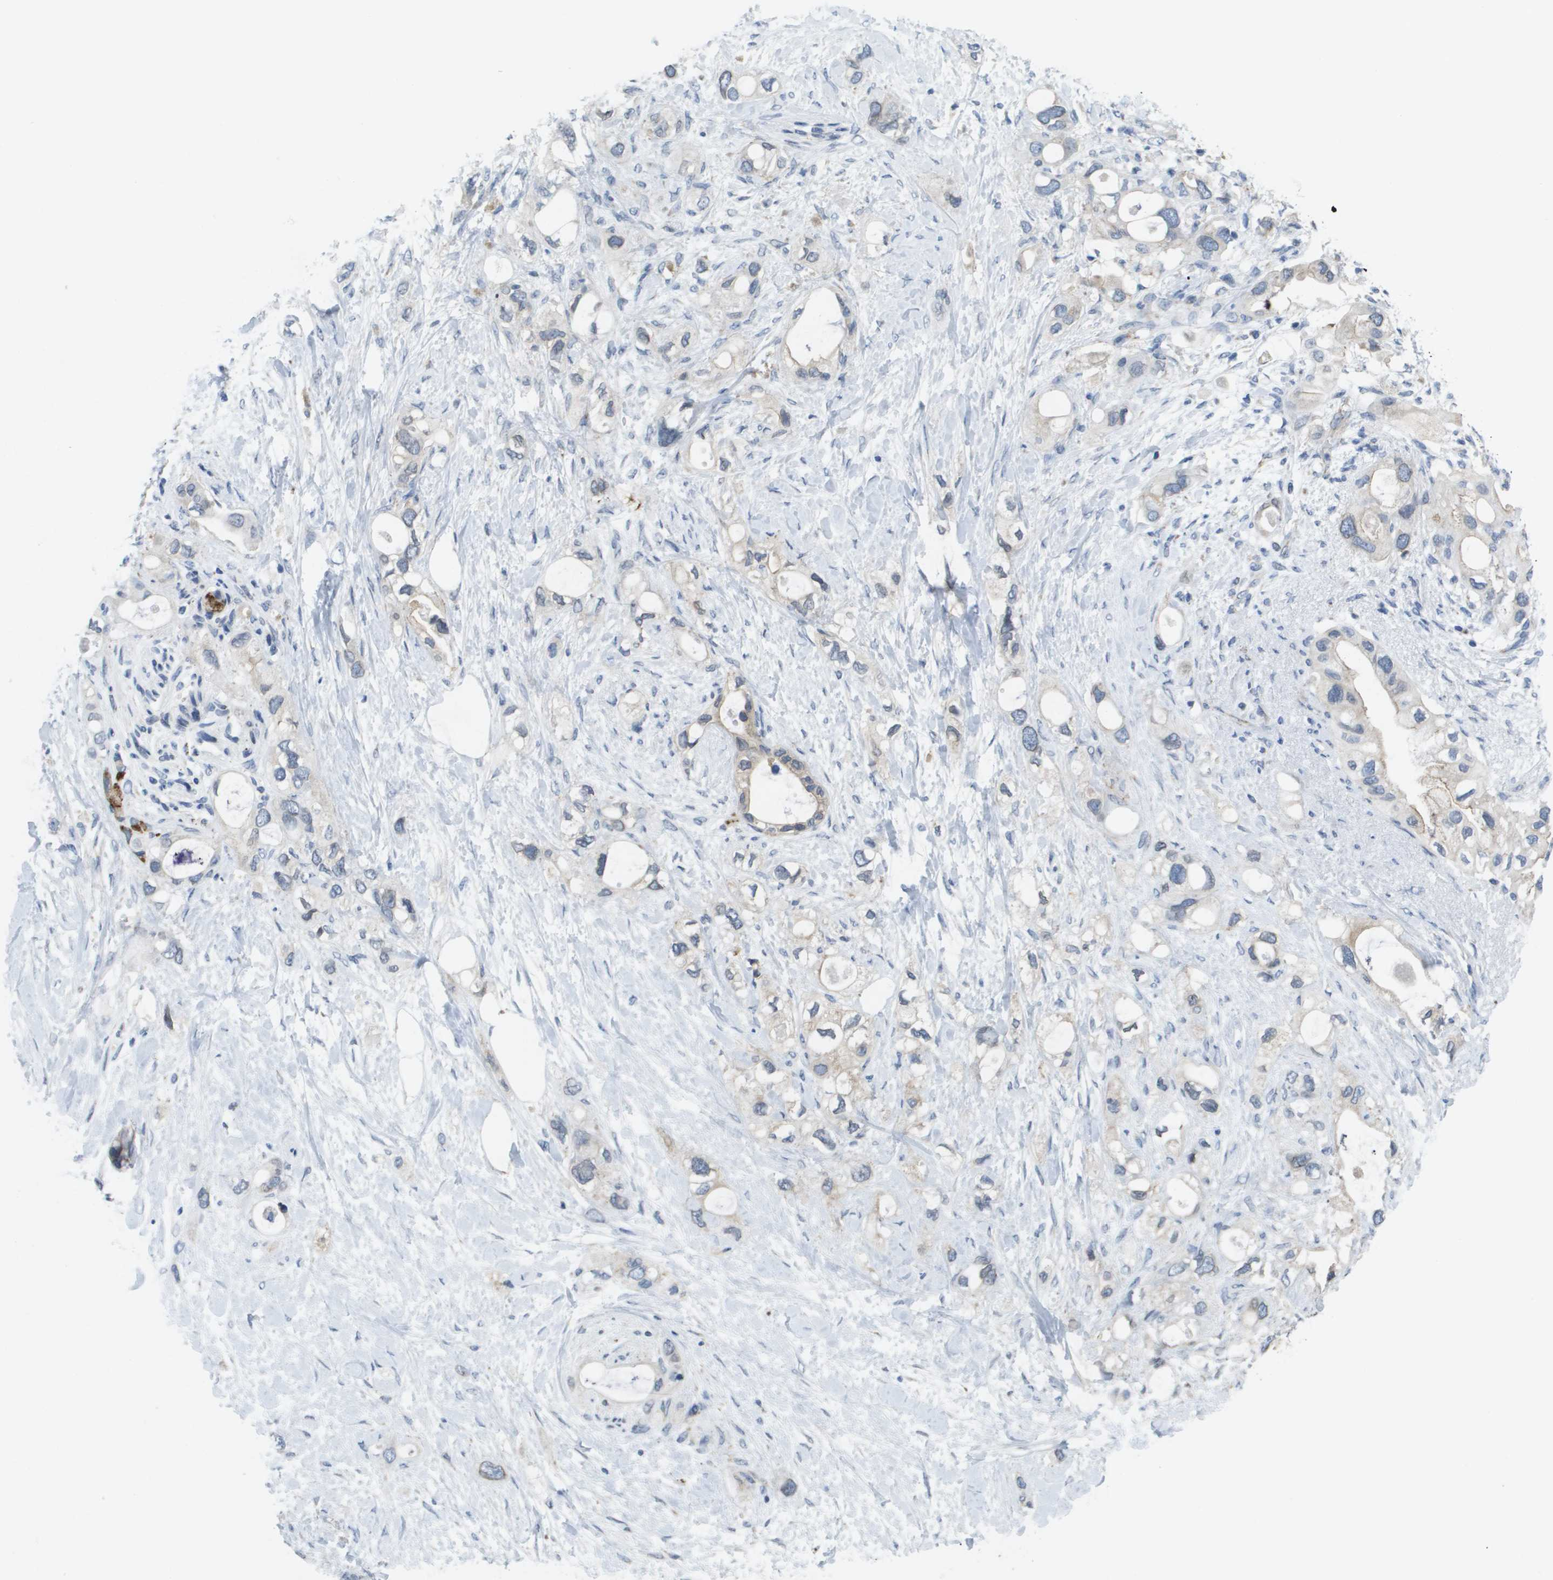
{"staining": {"intensity": "moderate", "quantity": "<25%", "location": "cytoplasmic/membranous"}, "tissue": "pancreatic cancer", "cell_type": "Tumor cells", "image_type": "cancer", "snomed": [{"axis": "morphology", "description": "Adenocarcinoma, NOS"}, {"axis": "topography", "description": "Pancreas"}], "caption": "Pancreatic cancer (adenocarcinoma) tissue reveals moderate cytoplasmic/membranous expression in approximately <25% of tumor cells, visualized by immunohistochemistry.", "gene": "TMEM223", "patient": {"sex": "female", "age": 56}}